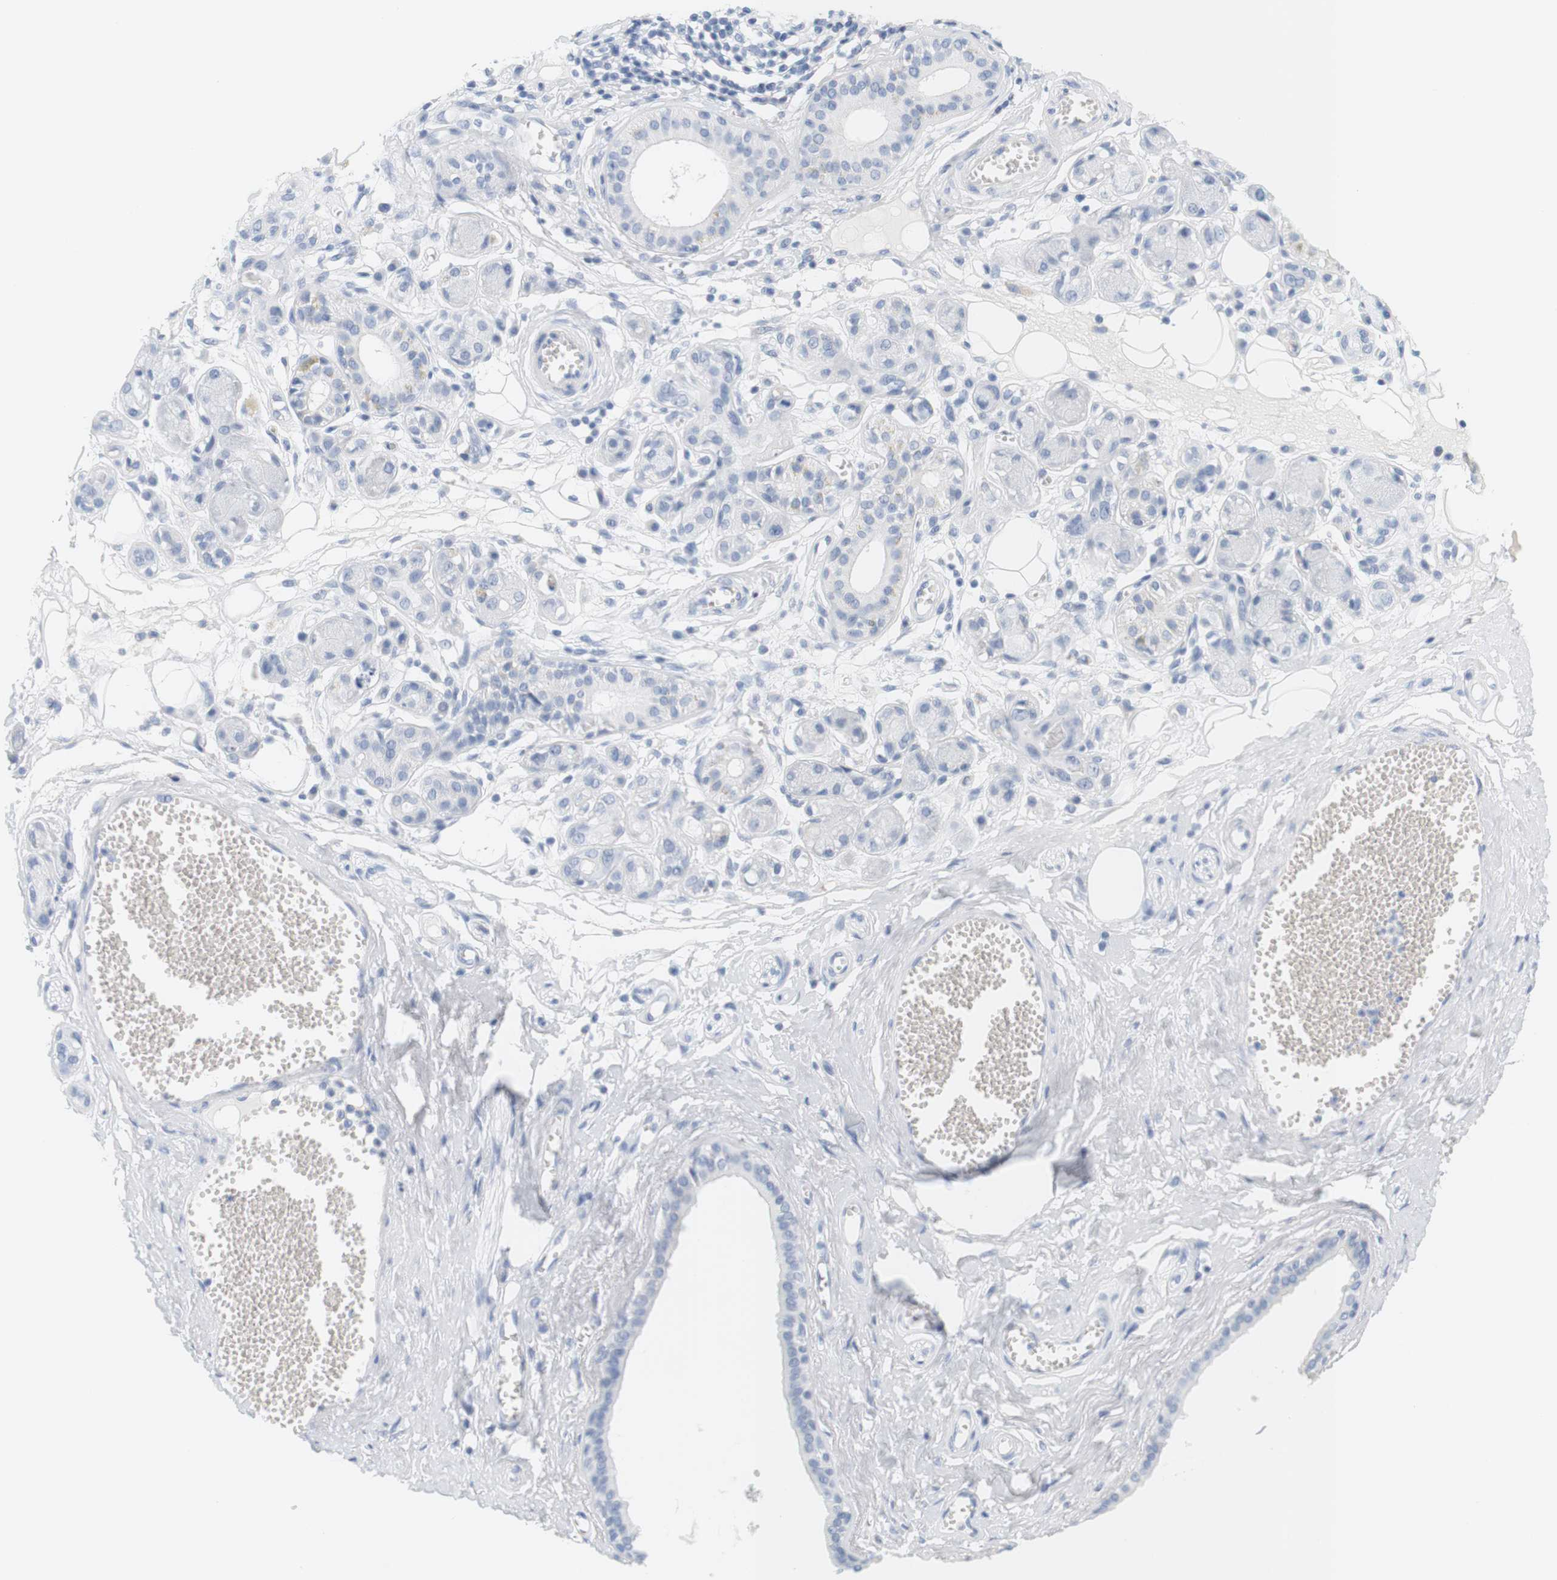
{"staining": {"intensity": "negative", "quantity": "none", "location": "none"}, "tissue": "adipose tissue", "cell_type": "Adipocytes", "image_type": "normal", "snomed": [{"axis": "morphology", "description": "Normal tissue, NOS"}, {"axis": "morphology", "description": "Inflammation, NOS"}, {"axis": "topography", "description": "Salivary gland"}, {"axis": "topography", "description": "Peripheral nerve tissue"}], "caption": "Immunohistochemistry photomicrograph of benign adipose tissue: adipose tissue stained with DAB exhibits no significant protein positivity in adipocytes. (Immunohistochemistry (ihc), brightfield microscopy, high magnification).", "gene": "OPRM1", "patient": {"sex": "female", "age": 75}}